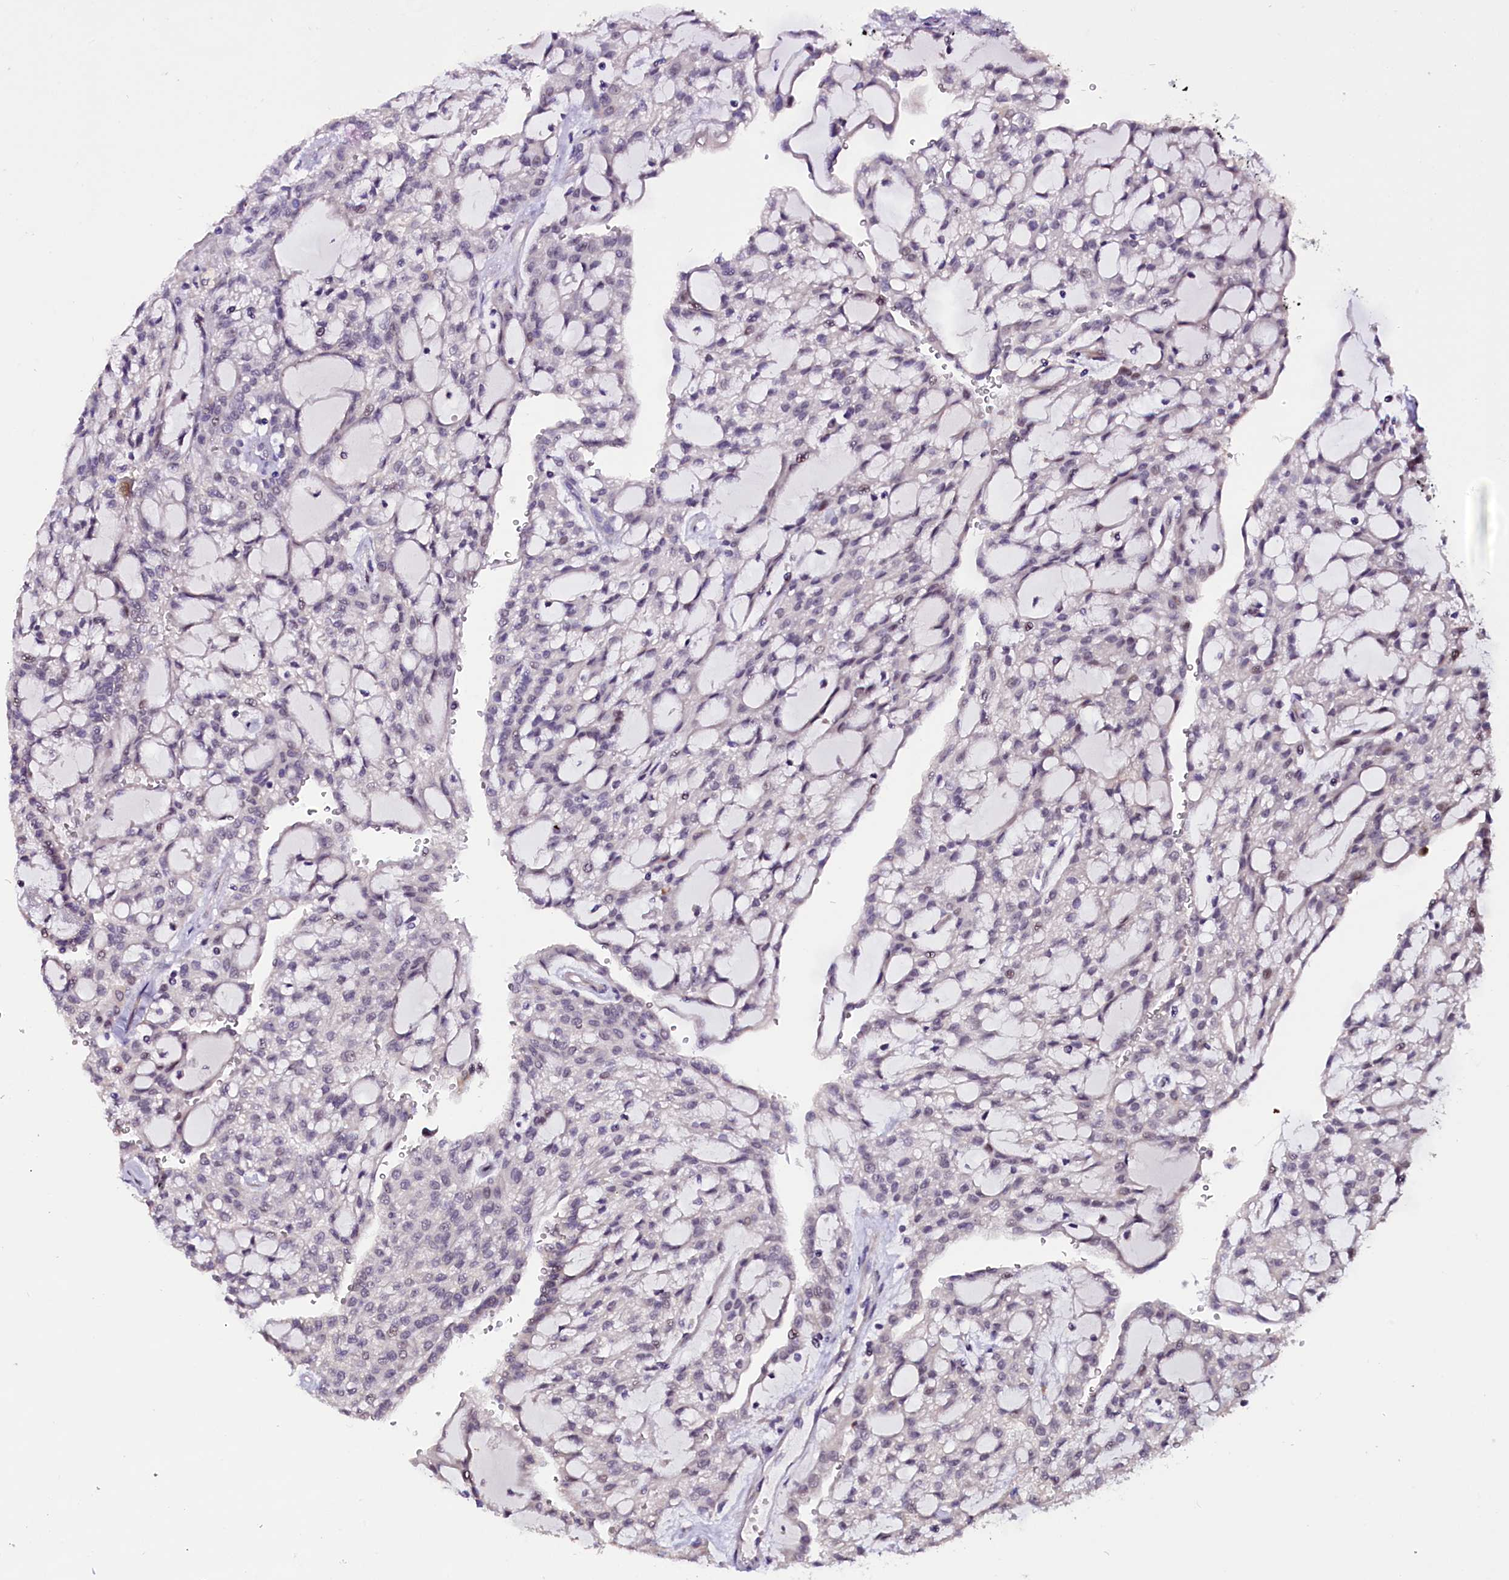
{"staining": {"intensity": "moderate", "quantity": "25%-75%", "location": "nuclear"}, "tissue": "renal cancer", "cell_type": "Tumor cells", "image_type": "cancer", "snomed": [{"axis": "morphology", "description": "Adenocarcinoma, NOS"}, {"axis": "topography", "description": "Kidney"}], "caption": "Protein analysis of renal cancer (adenocarcinoma) tissue reveals moderate nuclear expression in approximately 25%-75% of tumor cells.", "gene": "RPUSD2", "patient": {"sex": "male", "age": 63}}